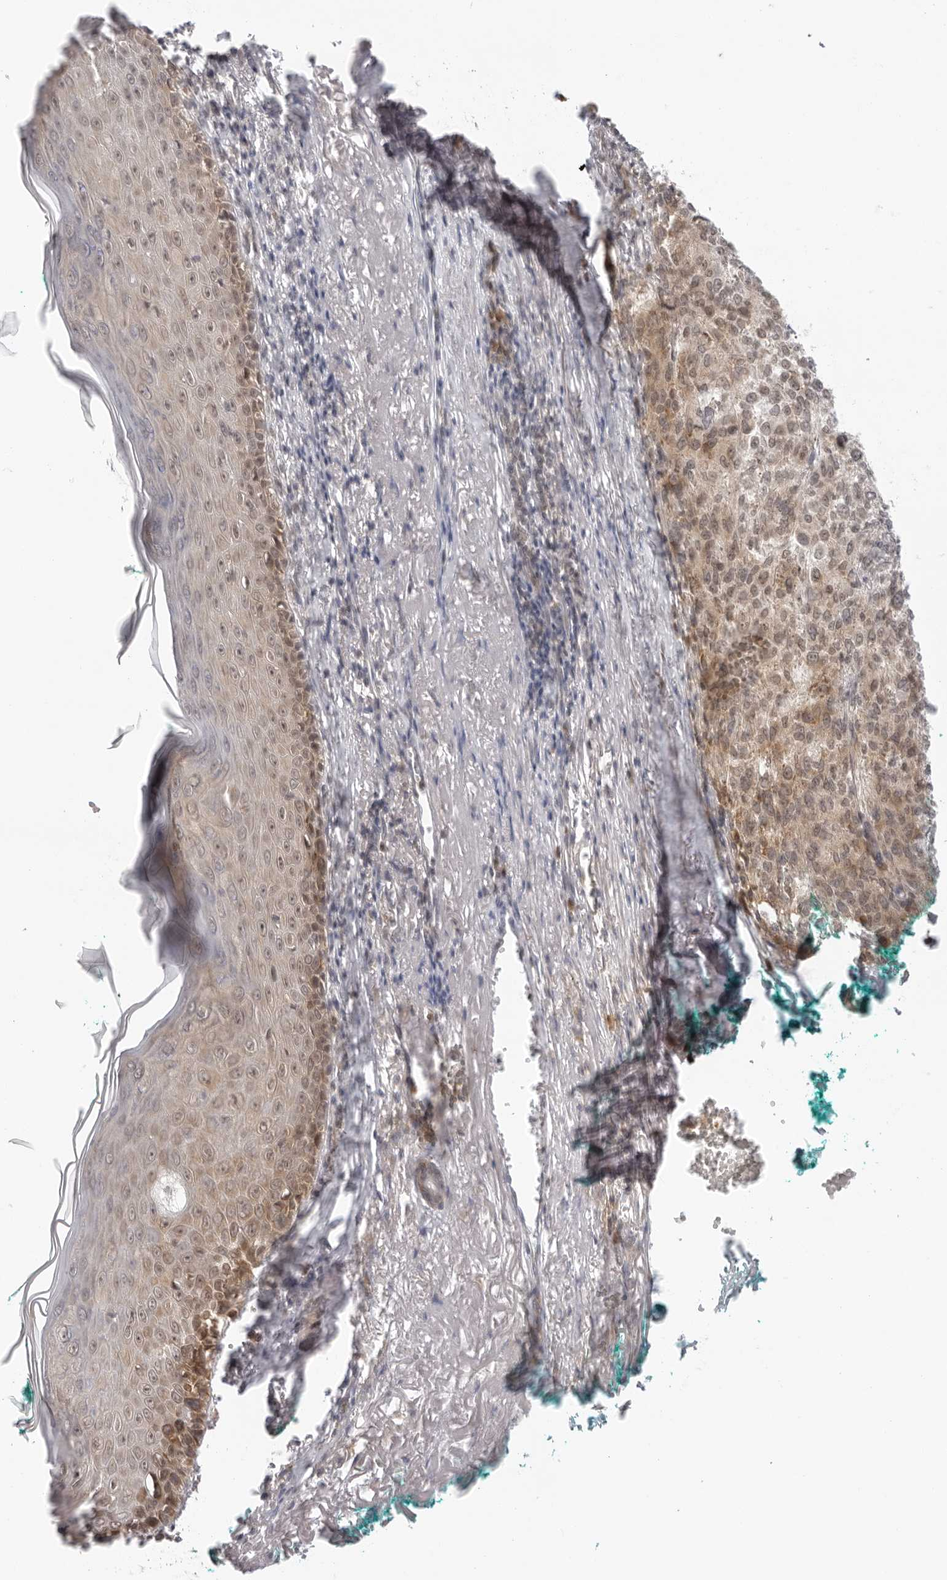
{"staining": {"intensity": "weak", "quantity": ">75%", "location": "cytoplasmic/membranous,nuclear"}, "tissue": "melanoma", "cell_type": "Tumor cells", "image_type": "cancer", "snomed": [{"axis": "morphology", "description": "Necrosis, NOS"}, {"axis": "morphology", "description": "Malignant melanoma, NOS"}, {"axis": "topography", "description": "Skin"}], "caption": "Malignant melanoma tissue exhibits weak cytoplasmic/membranous and nuclear expression in about >75% of tumor cells", "gene": "PRRC2C", "patient": {"sex": "female", "age": 87}}